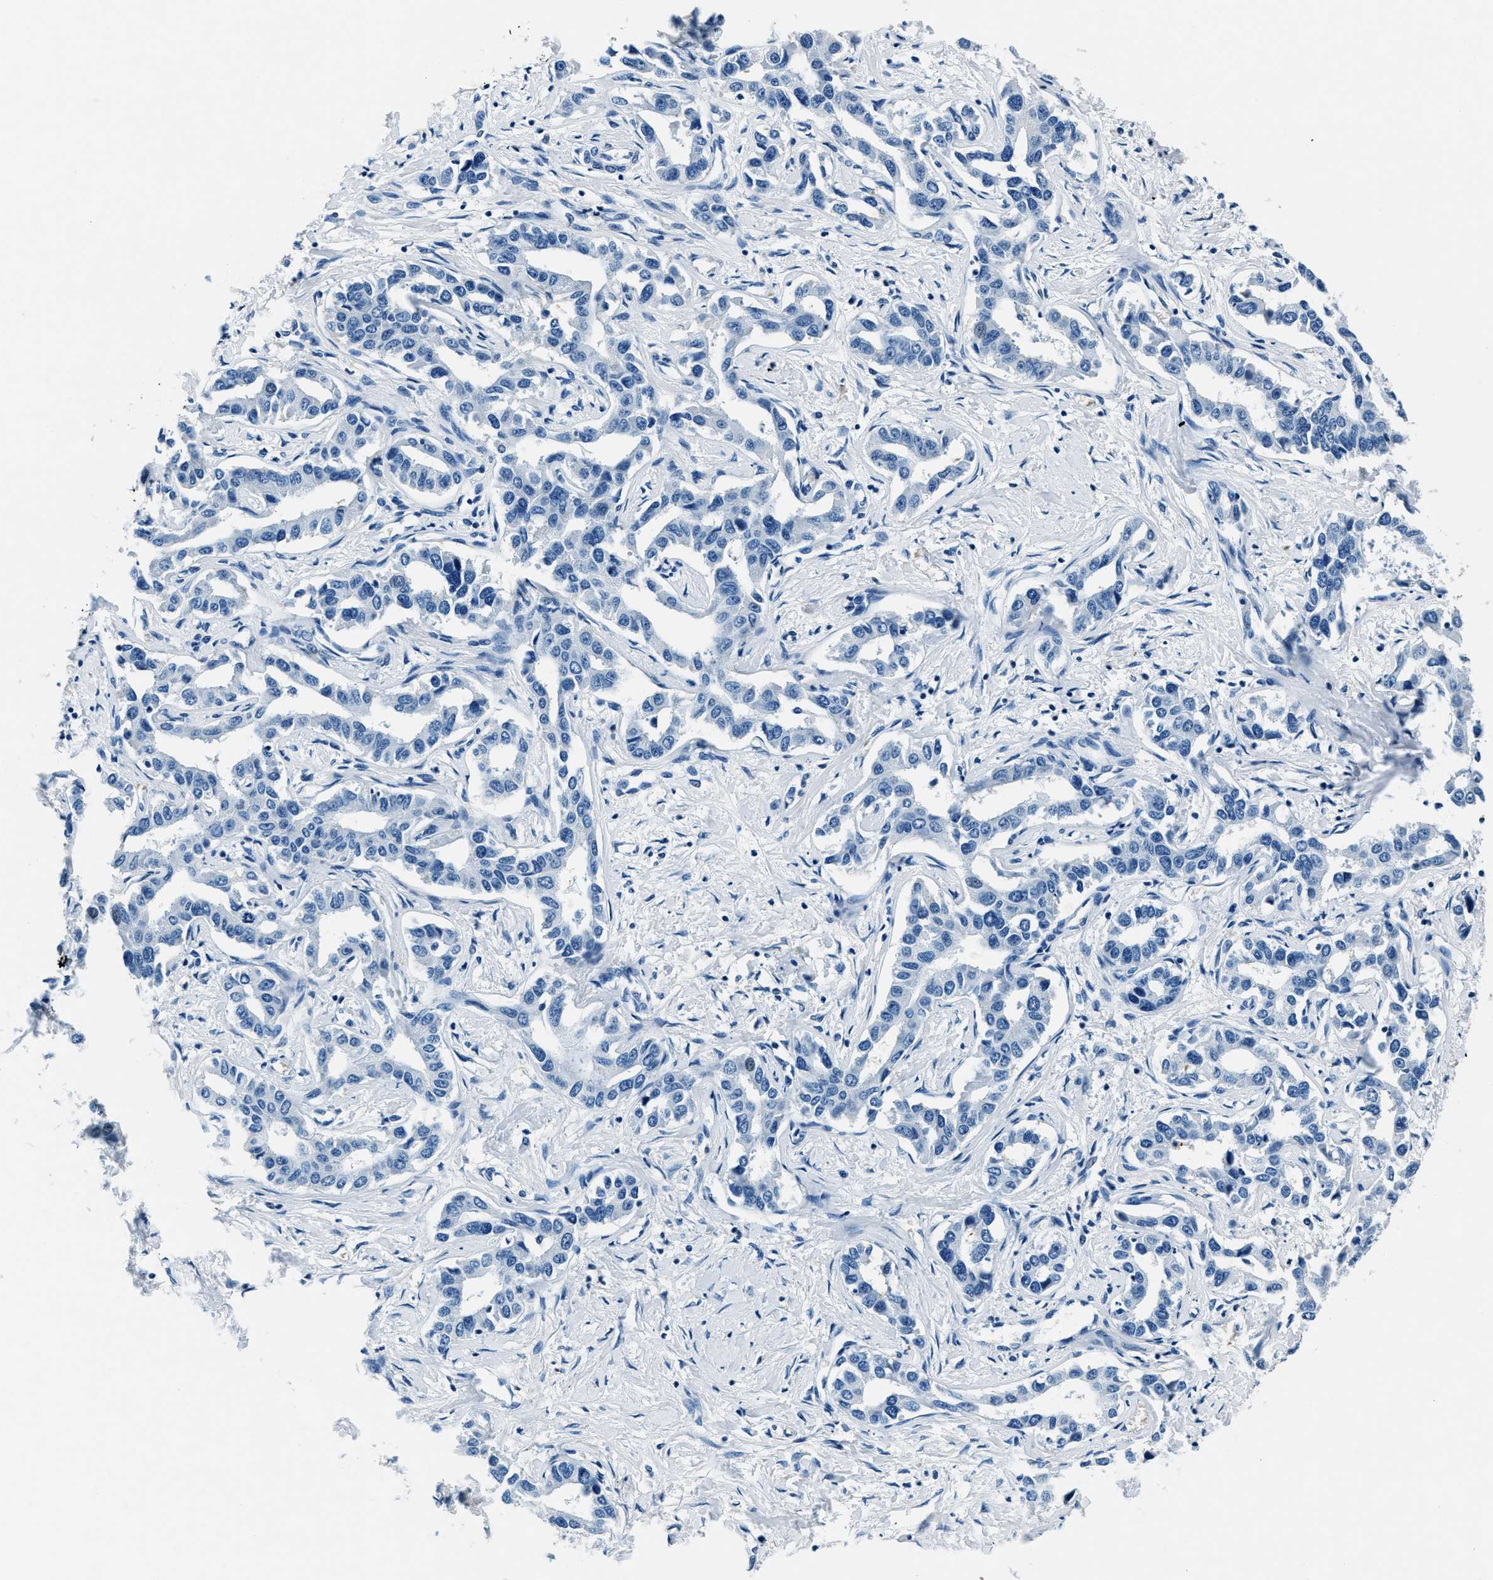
{"staining": {"intensity": "negative", "quantity": "none", "location": "none"}, "tissue": "liver cancer", "cell_type": "Tumor cells", "image_type": "cancer", "snomed": [{"axis": "morphology", "description": "Cholangiocarcinoma"}, {"axis": "topography", "description": "Liver"}], "caption": "High magnification brightfield microscopy of liver cancer (cholangiocarcinoma) stained with DAB (brown) and counterstained with hematoxylin (blue): tumor cells show no significant positivity.", "gene": "PTPDC1", "patient": {"sex": "male", "age": 59}}